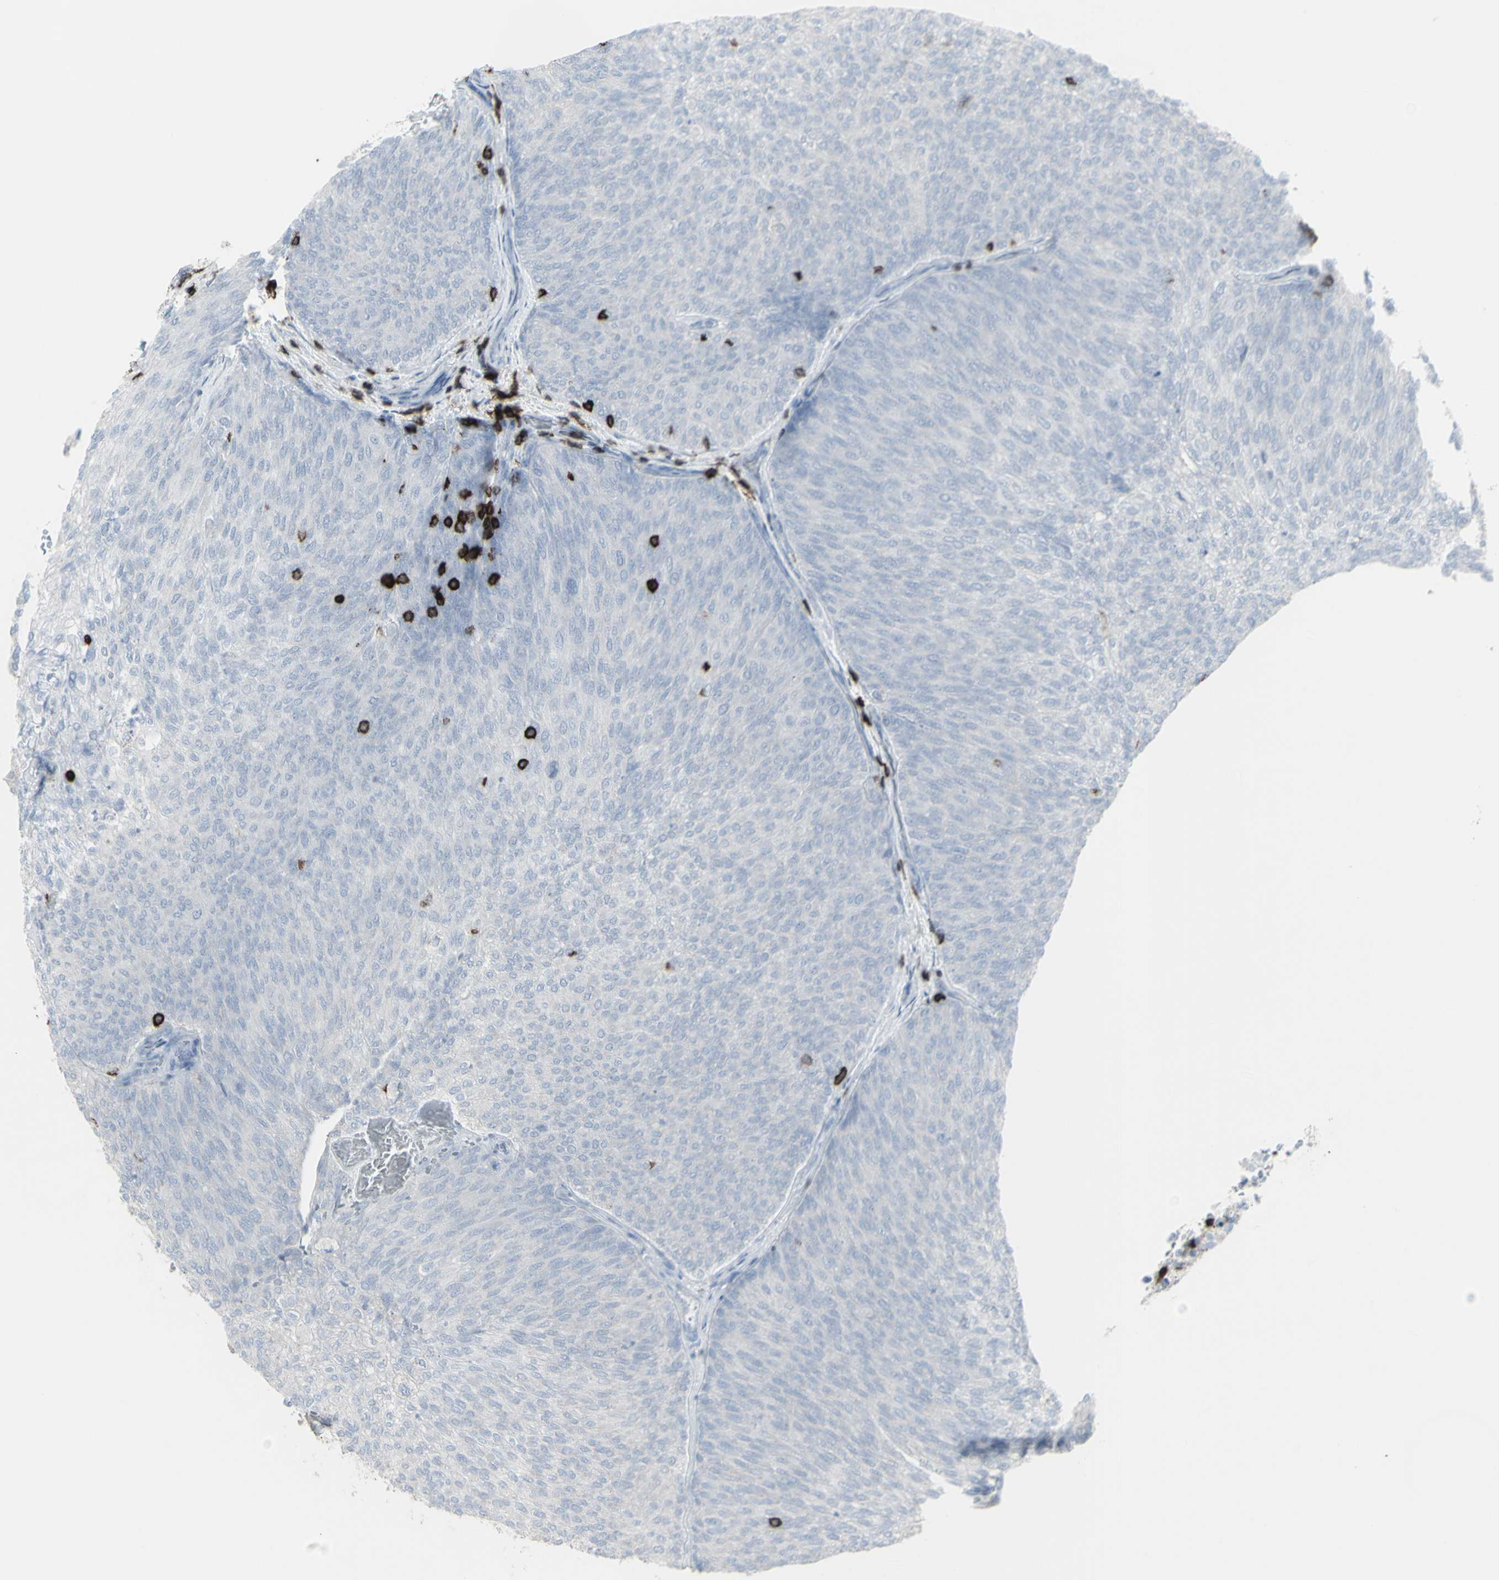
{"staining": {"intensity": "negative", "quantity": "none", "location": "none"}, "tissue": "urothelial cancer", "cell_type": "Tumor cells", "image_type": "cancer", "snomed": [{"axis": "morphology", "description": "Urothelial carcinoma, Low grade"}, {"axis": "topography", "description": "Urinary bladder"}], "caption": "This image is of low-grade urothelial carcinoma stained with immunohistochemistry to label a protein in brown with the nuclei are counter-stained blue. There is no positivity in tumor cells.", "gene": "CD247", "patient": {"sex": "female", "age": 79}}